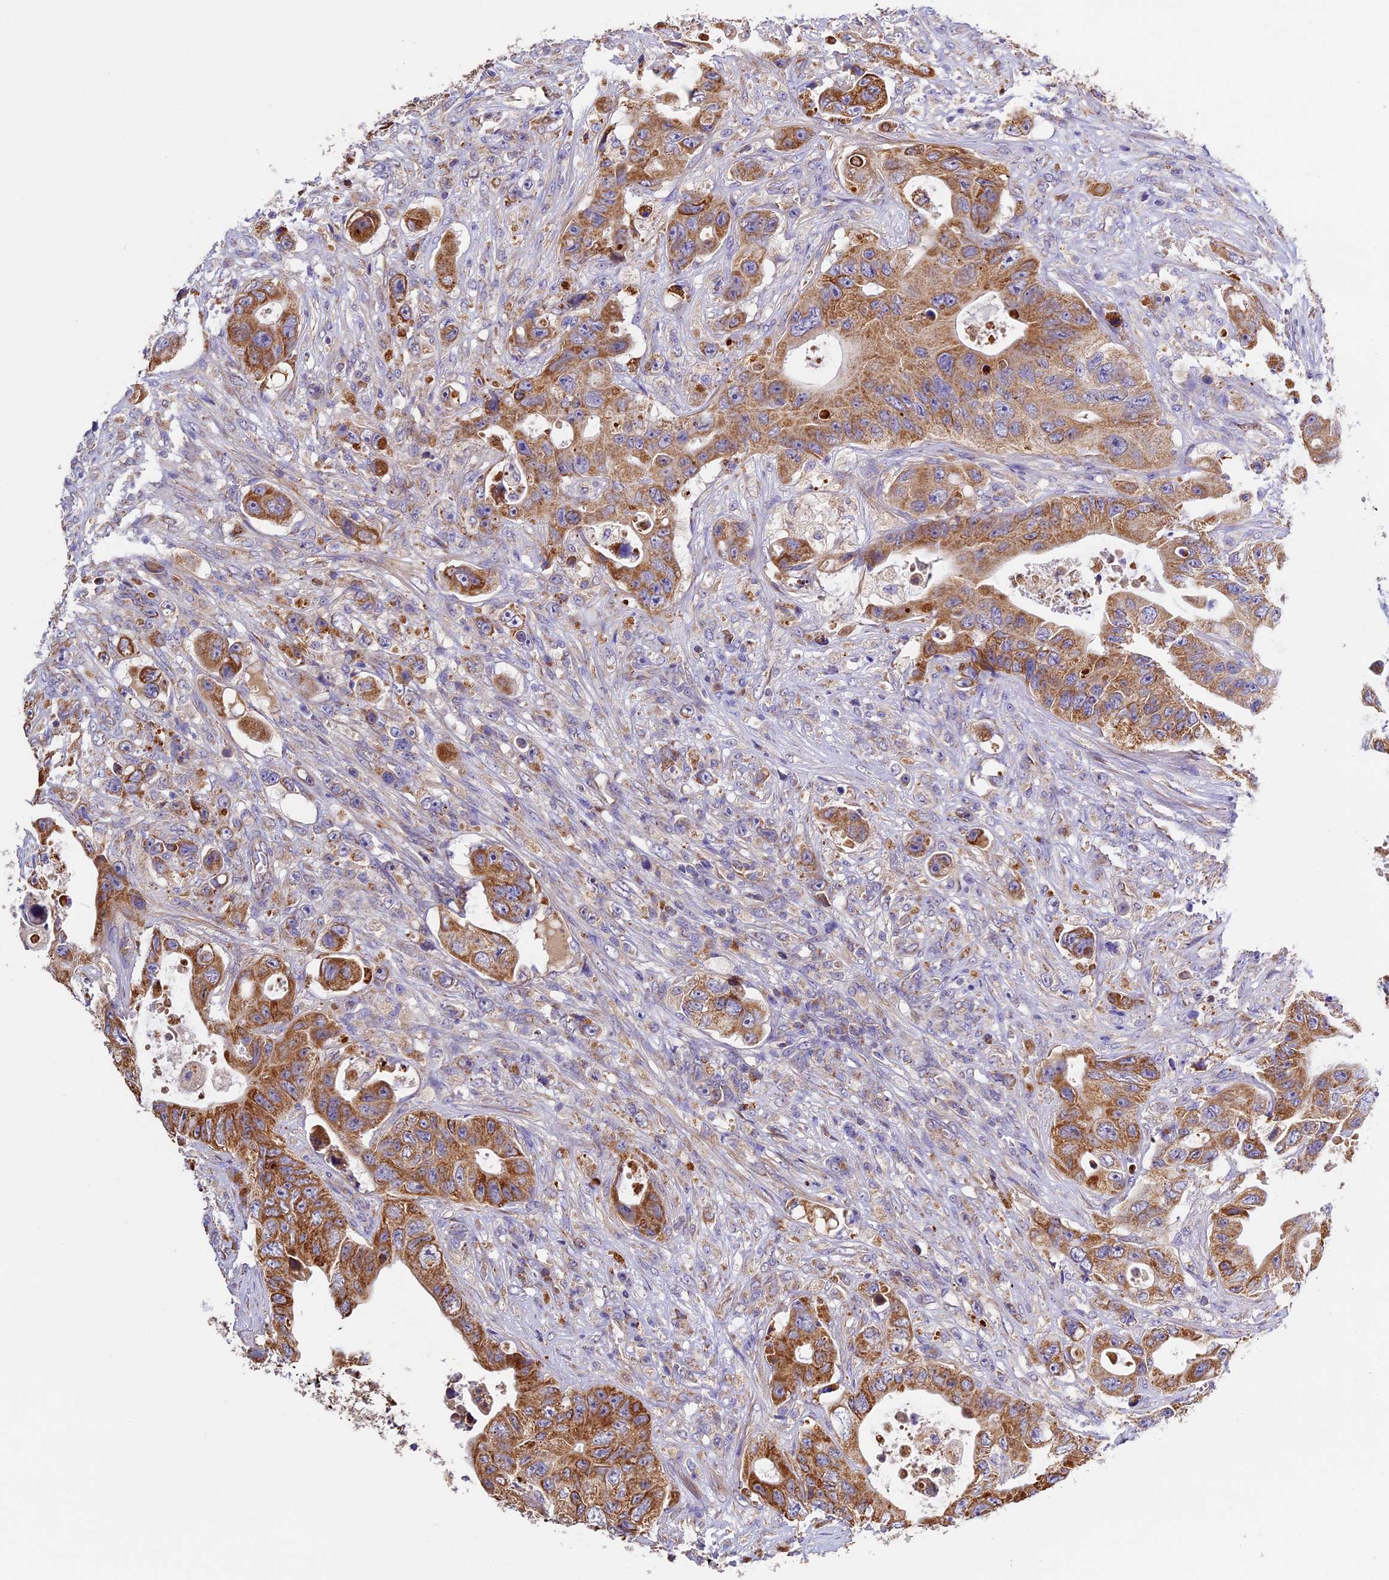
{"staining": {"intensity": "moderate", "quantity": ">75%", "location": "cytoplasmic/membranous"}, "tissue": "colorectal cancer", "cell_type": "Tumor cells", "image_type": "cancer", "snomed": [{"axis": "morphology", "description": "Adenocarcinoma, NOS"}, {"axis": "topography", "description": "Colon"}], "caption": "Immunohistochemistry (IHC) micrograph of neoplastic tissue: adenocarcinoma (colorectal) stained using immunohistochemistry demonstrates medium levels of moderate protein expression localized specifically in the cytoplasmic/membranous of tumor cells, appearing as a cytoplasmic/membranous brown color.", "gene": "OCEL1", "patient": {"sex": "female", "age": 46}}